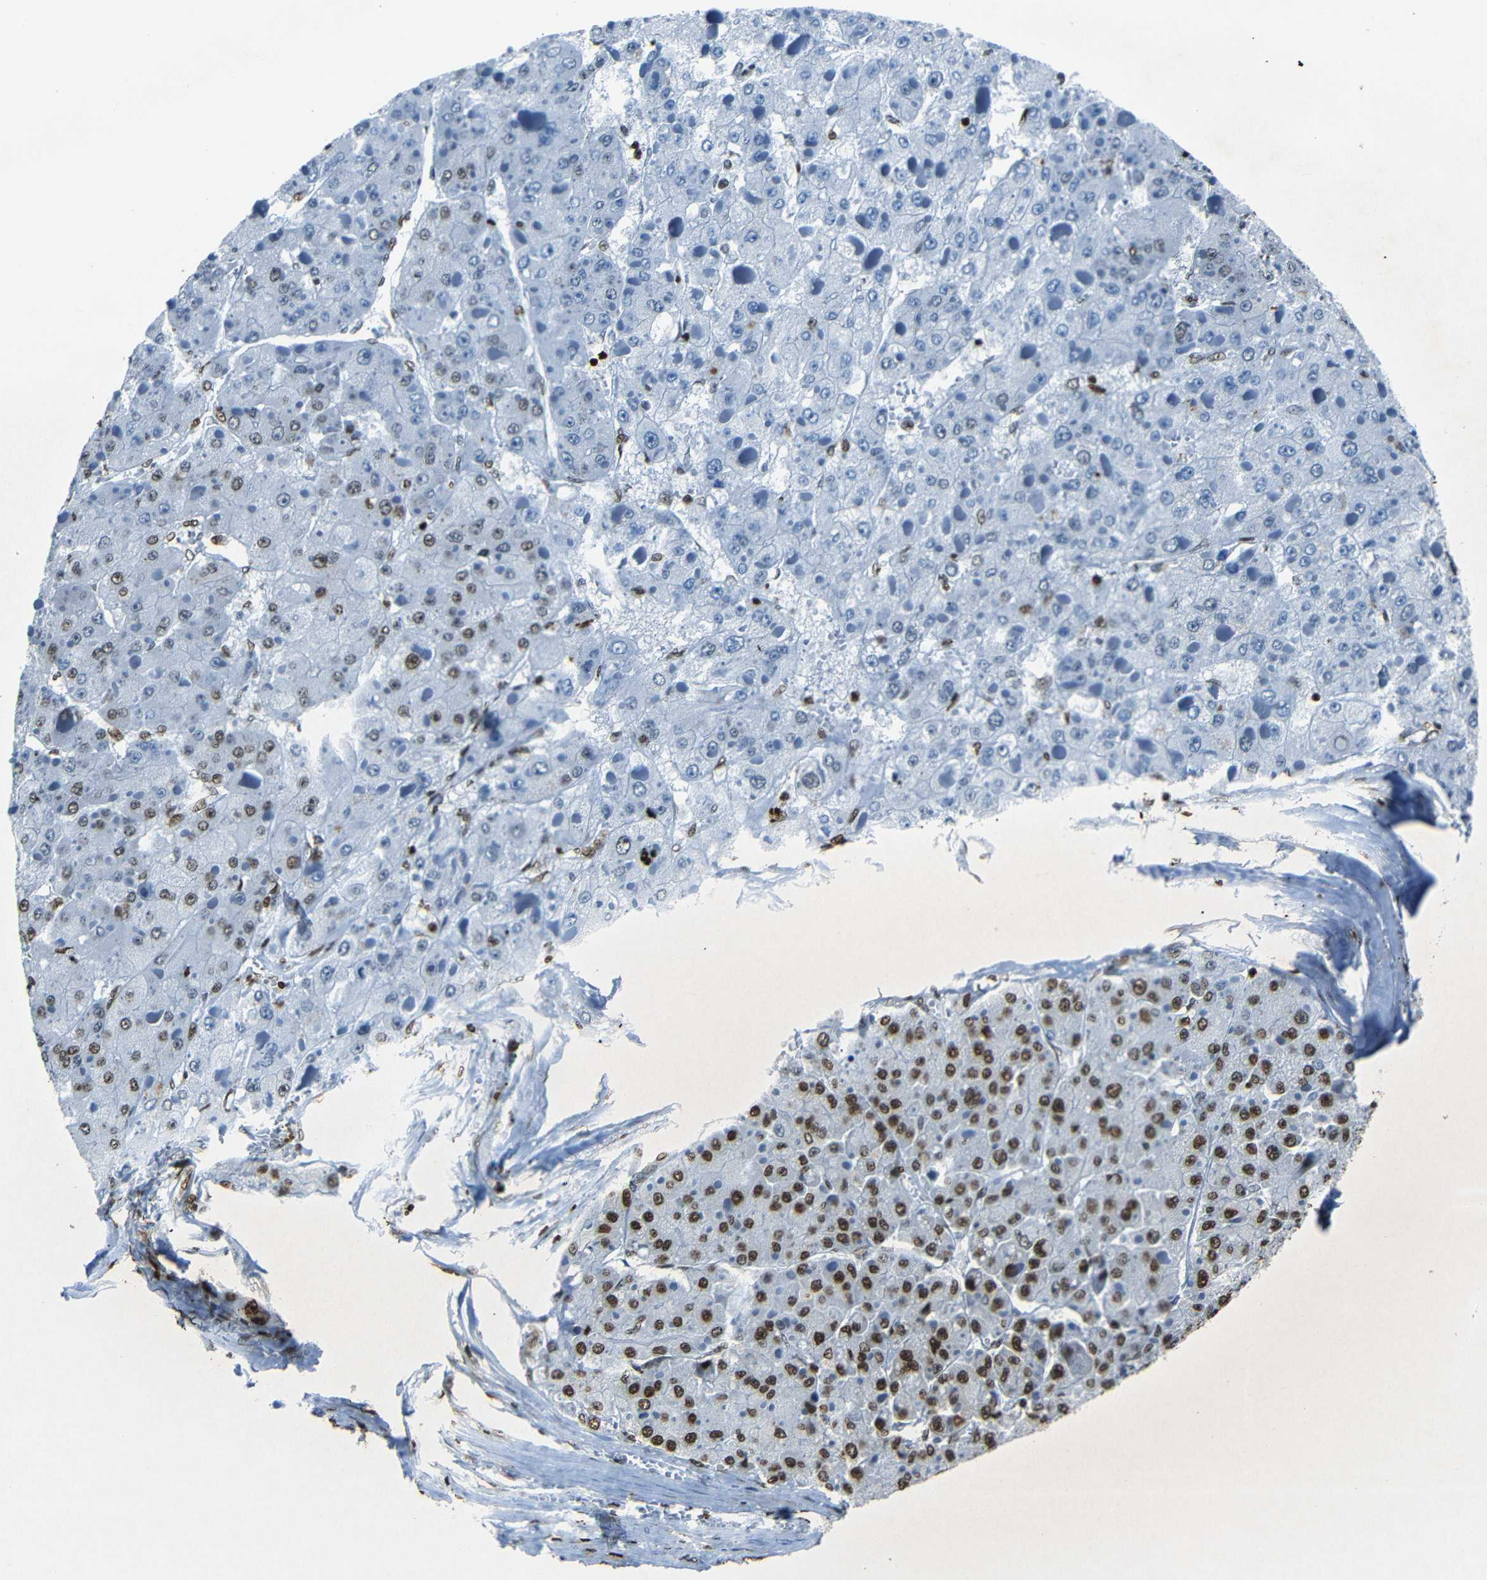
{"staining": {"intensity": "moderate", "quantity": "25%-75%", "location": "nuclear"}, "tissue": "liver cancer", "cell_type": "Tumor cells", "image_type": "cancer", "snomed": [{"axis": "morphology", "description": "Carcinoma, Hepatocellular, NOS"}, {"axis": "topography", "description": "Liver"}], "caption": "The micrograph shows staining of liver cancer, revealing moderate nuclear protein positivity (brown color) within tumor cells. Using DAB (brown) and hematoxylin (blue) stains, captured at high magnification using brightfield microscopy.", "gene": "HMGN1", "patient": {"sex": "female", "age": 73}}